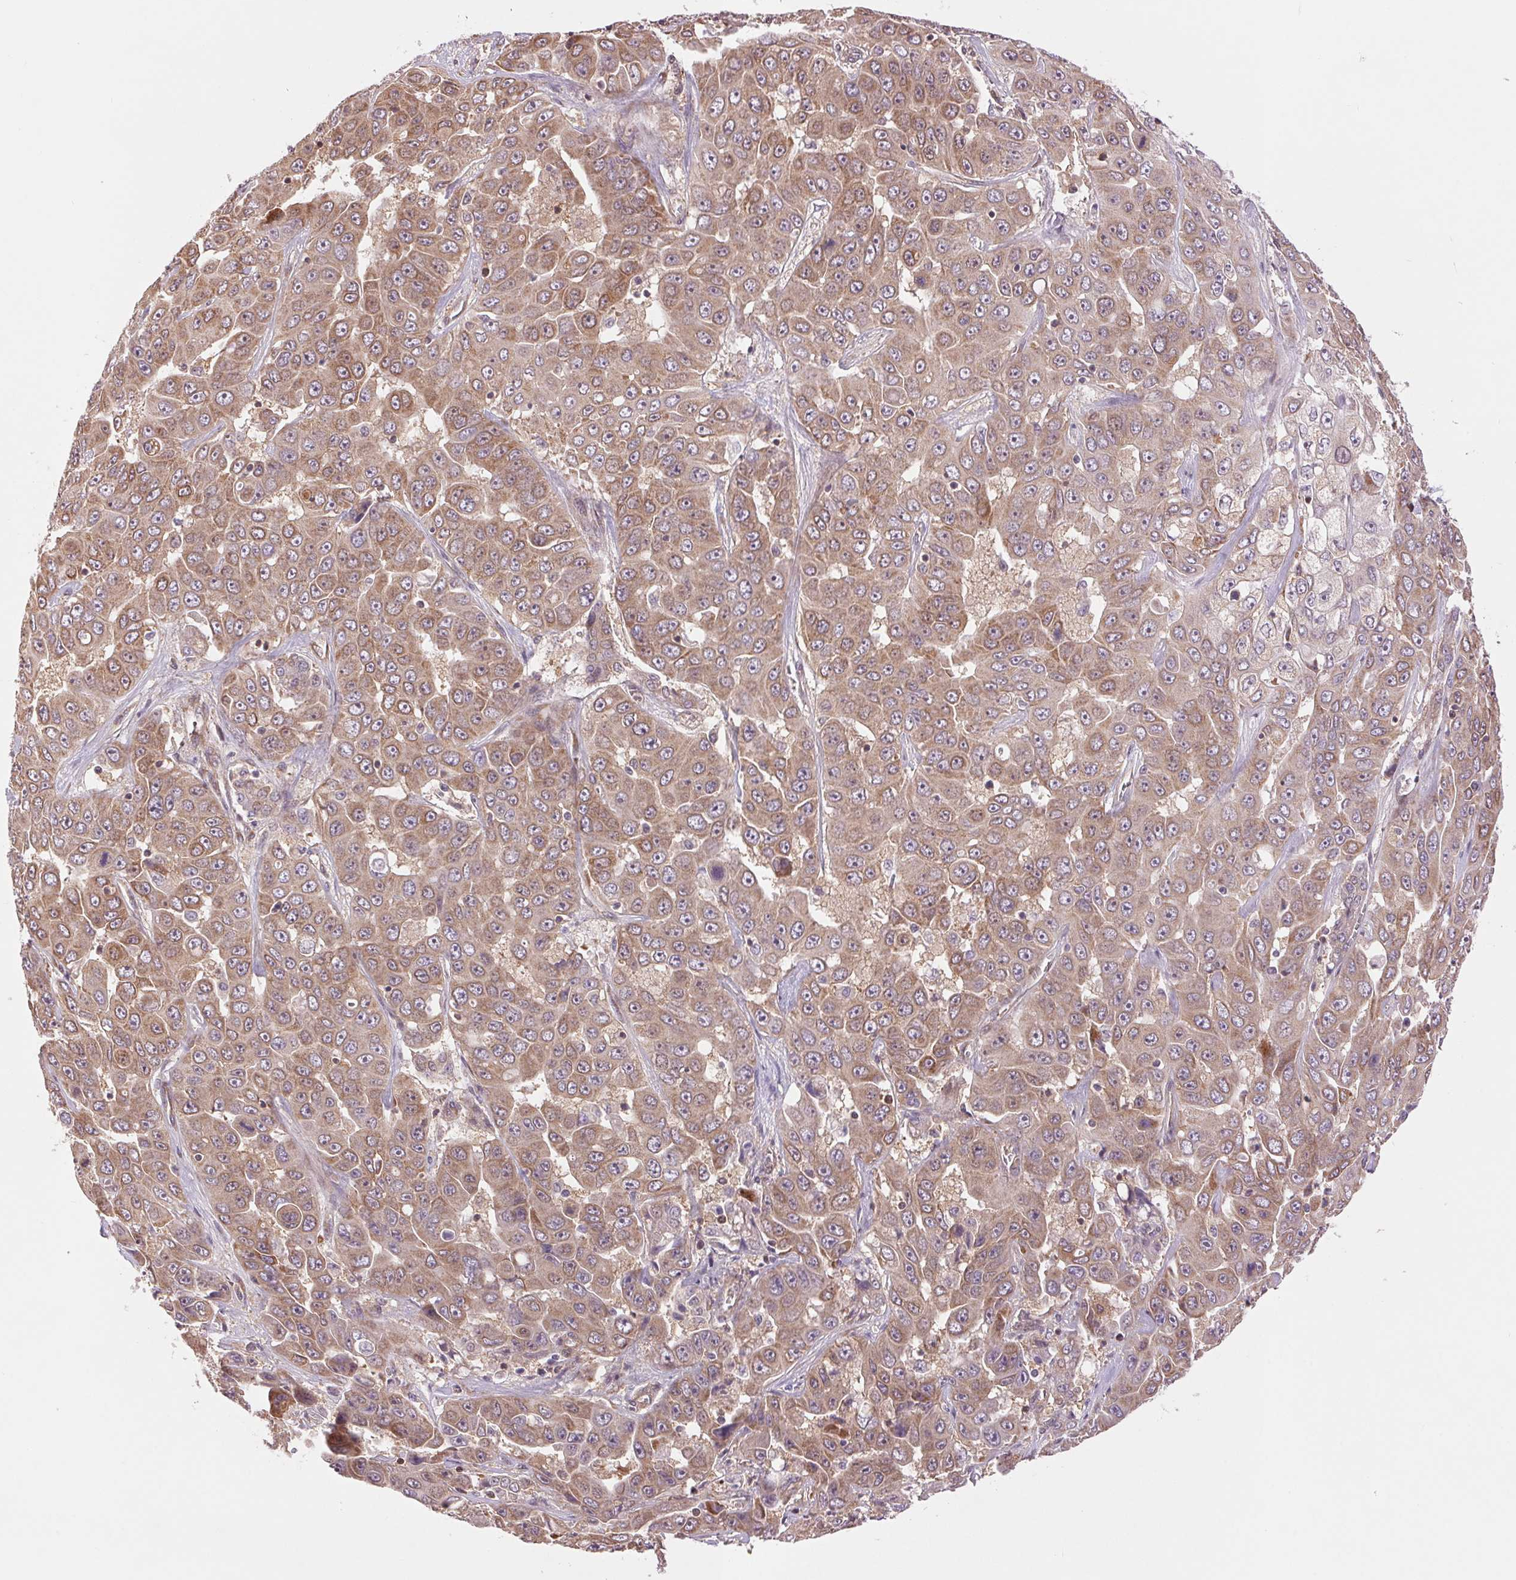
{"staining": {"intensity": "moderate", "quantity": ">75%", "location": "cytoplasmic/membranous"}, "tissue": "liver cancer", "cell_type": "Tumor cells", "image_type": "cancer", "snomed": [{"axis": "morphology", "description": "Cholangiocarcinoma"}, {"axis": "topography", "description": "Liver"}], "caption": "Immunohistochemistry (DAB (3,3'-diaminobenzidine)) staining of liver cancer (cholangiocarcinoma) demonstrates moderate cytoplasmic/membranous protein positivity in approximately >75% of tumor cells.", "gene": "BTF3L4", "patient": {"sex": "female", "age": 52}}